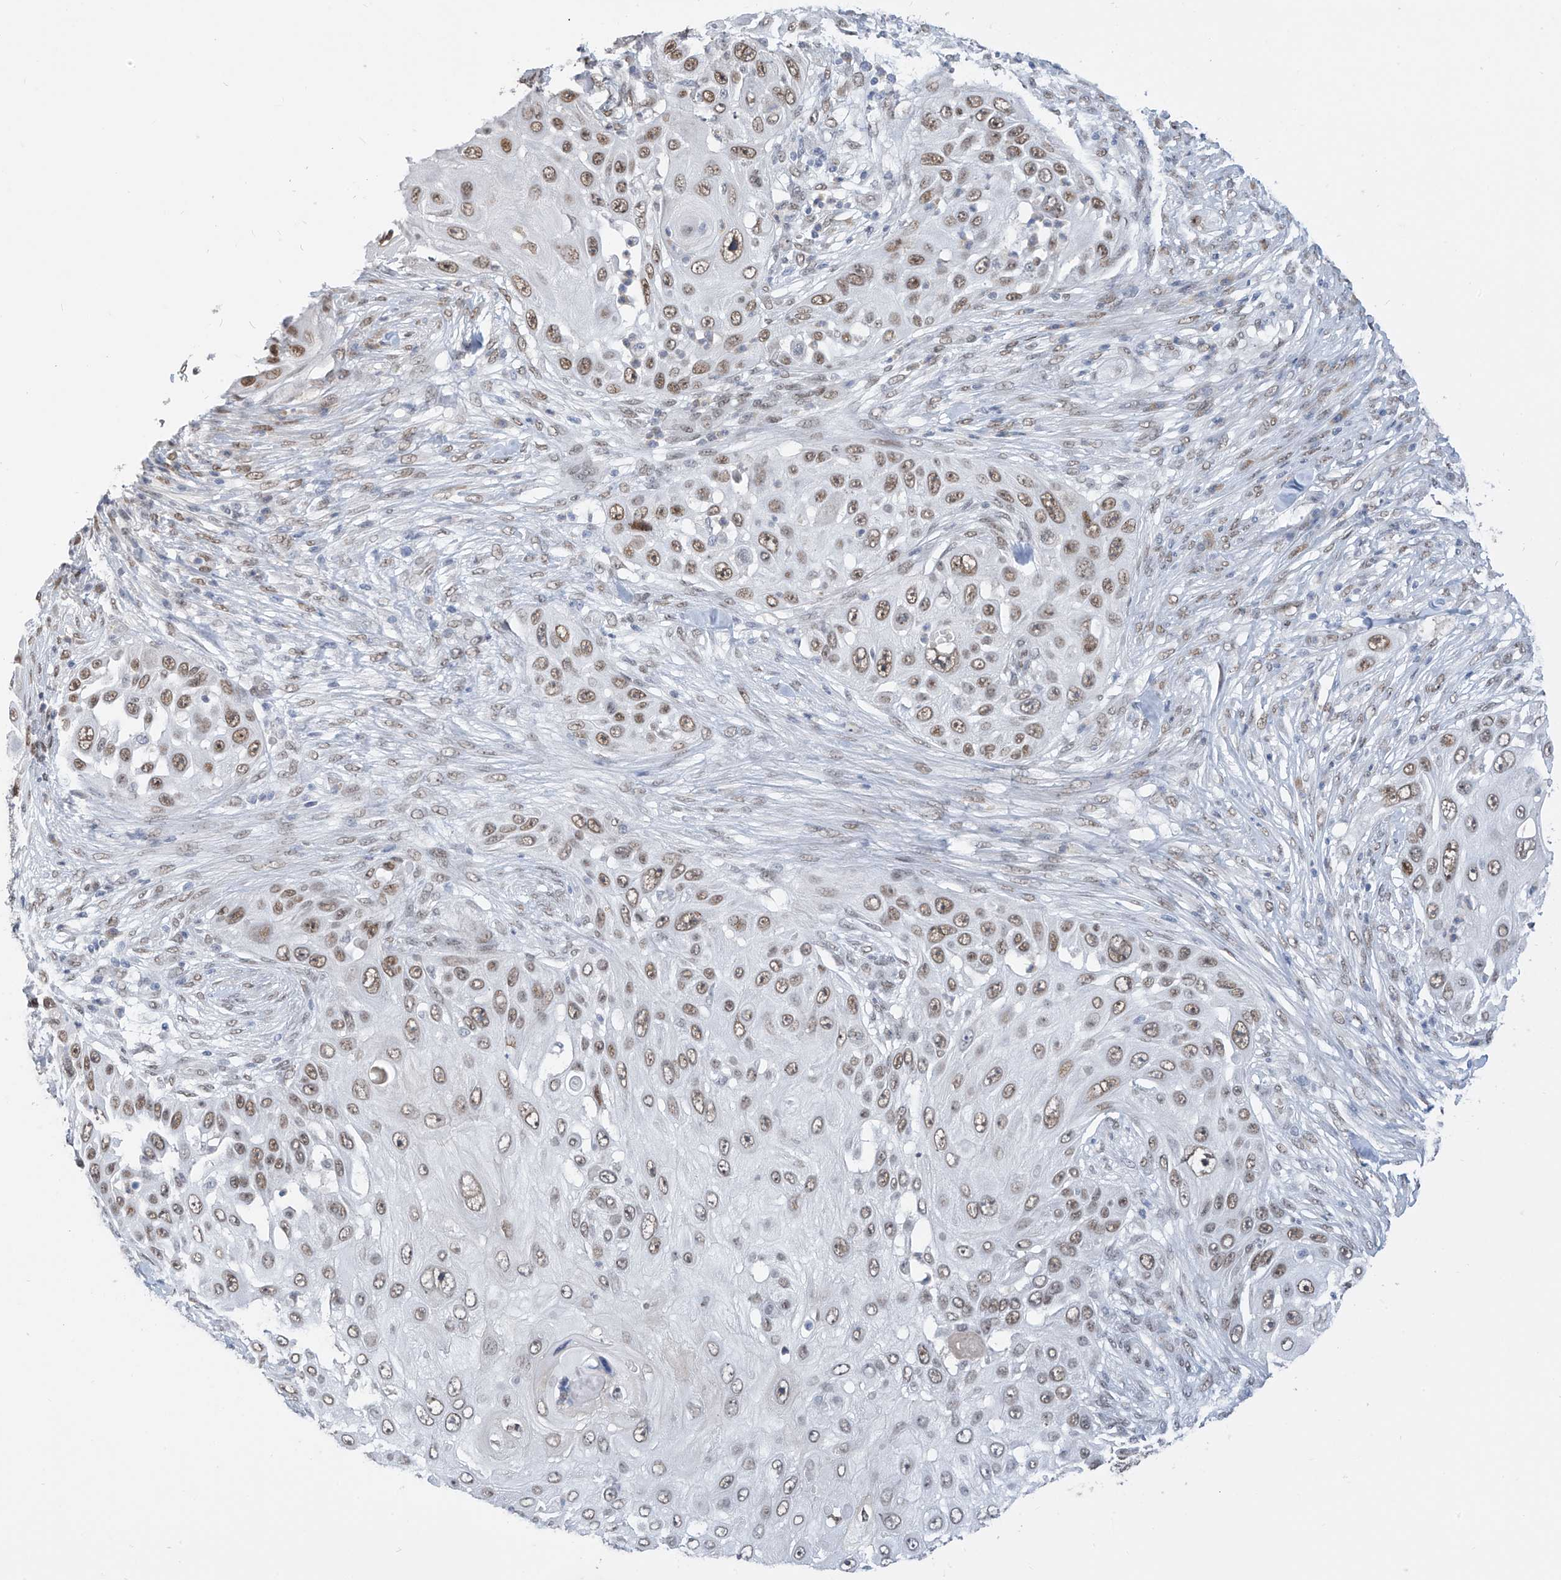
{"staining": {"intensity": "moderate", "quantity": ">75%", "location": "nuclear"}, "tissue": "skin cancer", "cell_type": "Tumor cells", "image_type": "cancer", "snomed": [{"axis": "morphology", "description": "Squamous cell carcinoma, NOS"}, {"axis": "topography", "description": "Skin"}], "caption": "This image demonstrates immunohistochemistry staining of human squamous cell carcinoma (skin), with medium moderate nuclear expression in approximately >75% of tumor cells.", "gene": "MCM9", "patient": {"sex": "female", "age": 44}}